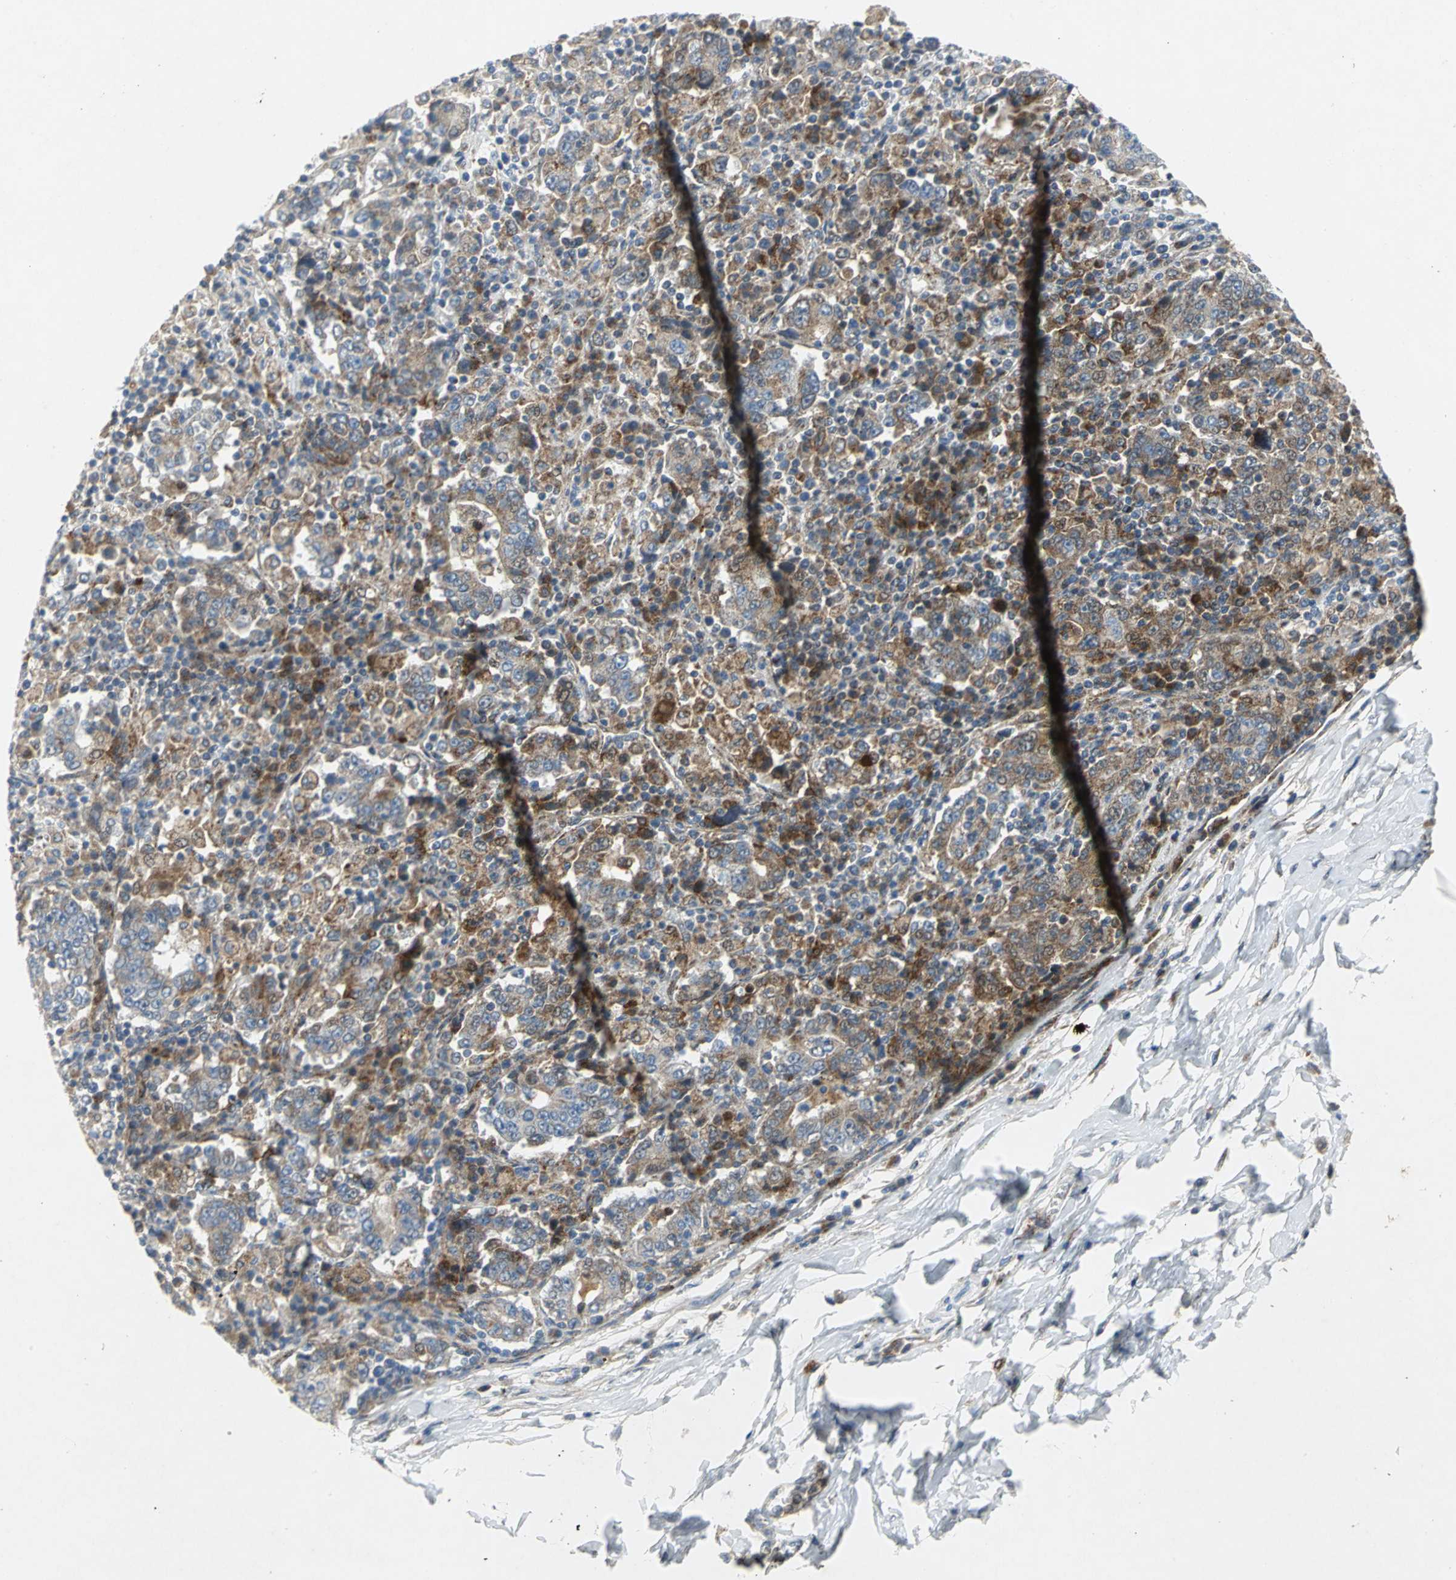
{"staining": {"intensity": "moderate", "quantity": ">75%", "location": "cytoplasmic/membranous"}, "tissue": "stomach cancer", "cell_type": "Tumor cells", "image_type": "cancer", "snomed": [{"axis": "morphology", "description": "Normal tissue, NOS"}, {"axis": "morphology", "description": "Adenocarcinoma, NOS"}, {"axis": "topography", "description": "Stomach, upper"}, {"axis": "topography", "description": "Stomach"}], "caption": "Approximately >75% of tumor cells in human stomach cancer (adenocarcinoma) reveal moderate cytoplasmic/membranous protein expression as visualized by brown immunohistochemical staining.", "gene": "SPPL2B", "patient": {"sex": "male", "age": 59}}